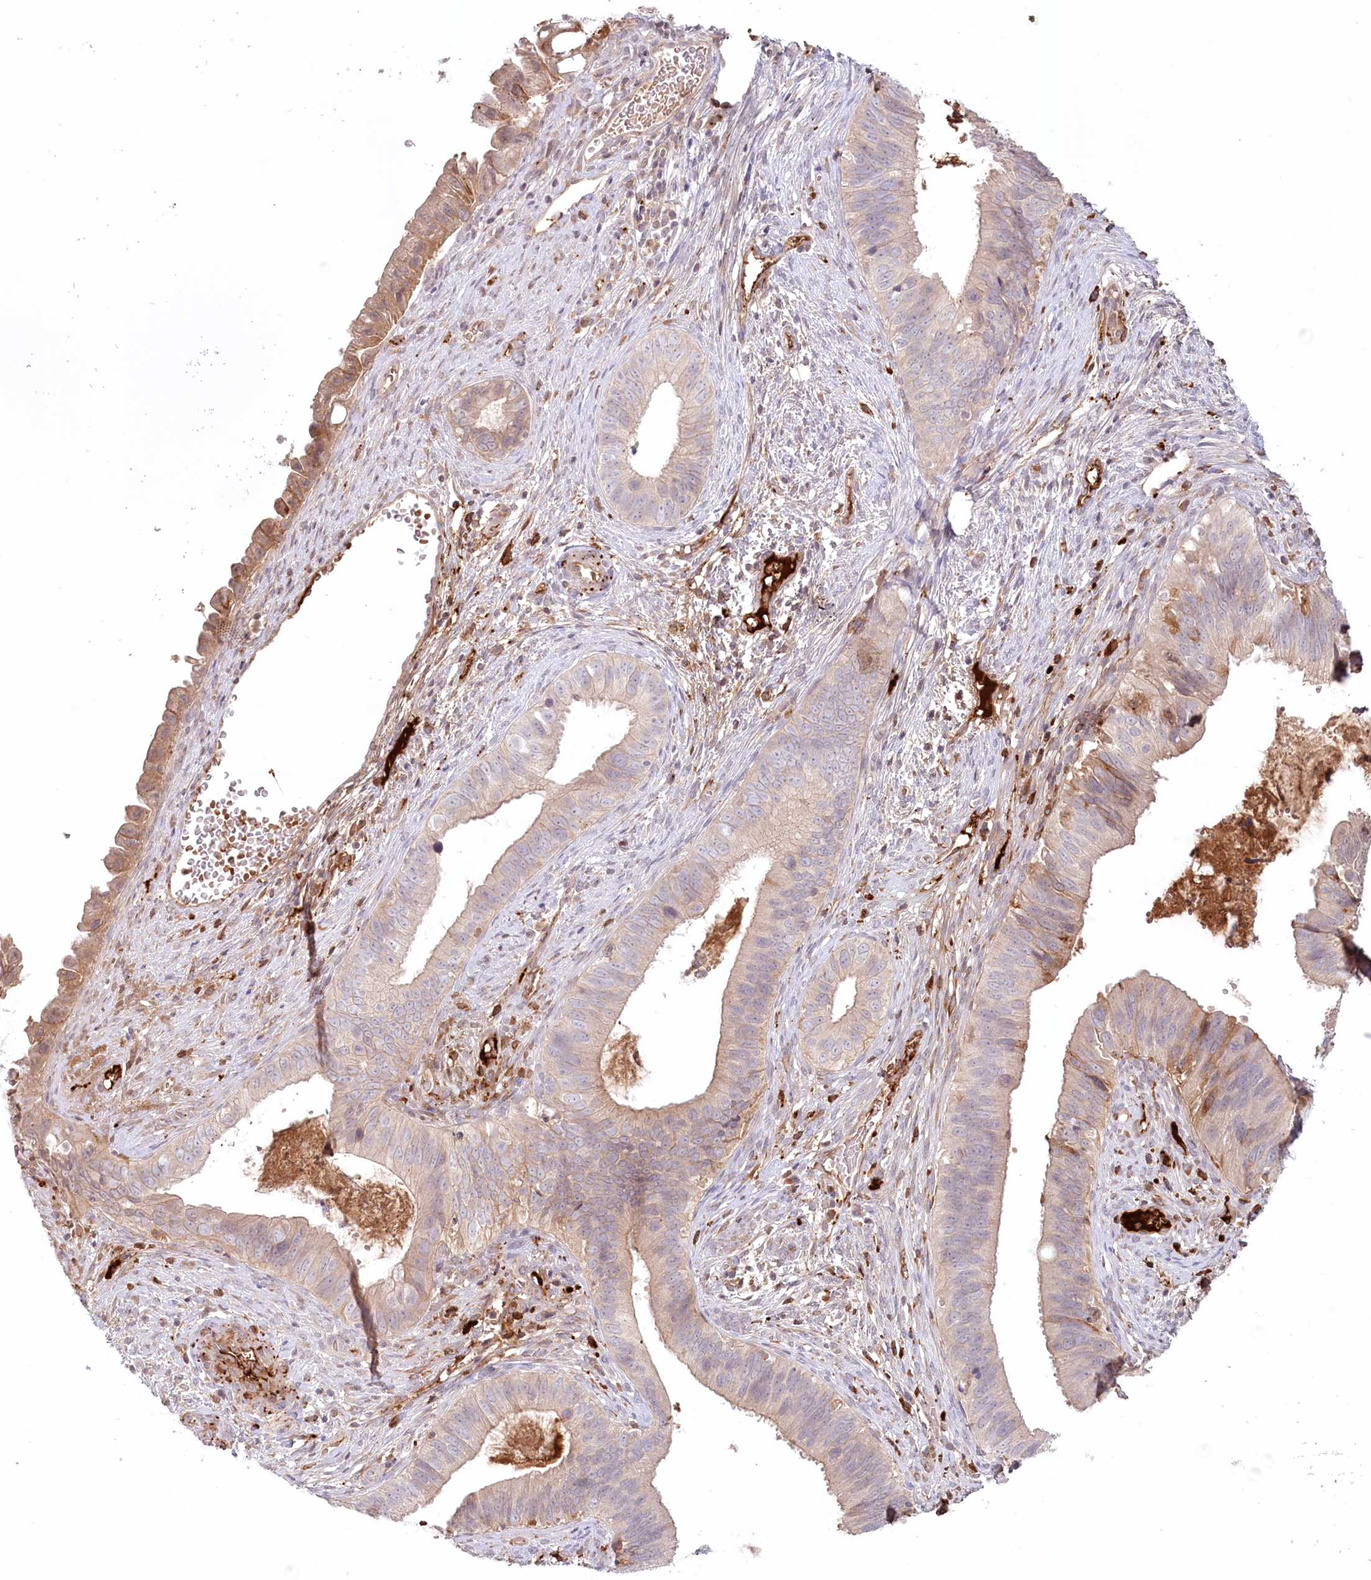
{"staining": {"intensity": "weak", "quantity": "<25%", "location": "cytoplasmic/membranous"}, "tissue": "cervical cancer", "cell_type": "Tumor cells", "image_type": "cancer", "snomed": [{"axis": "morphology", "description": "Adenocarcinoma, NOS"}, {"axis": "topography", "description": "Cervix"}], "caption": "A photomicrograph of cervical cancer (adenocarcinoma) stained for a protein exhibits no brown staining in tumor cells. (DAB immunohistochemistry visualized using brightfield microscopy, high magnification).", "gene": "PSAPL1", "patient": {"sex": "female", "age": 42}}